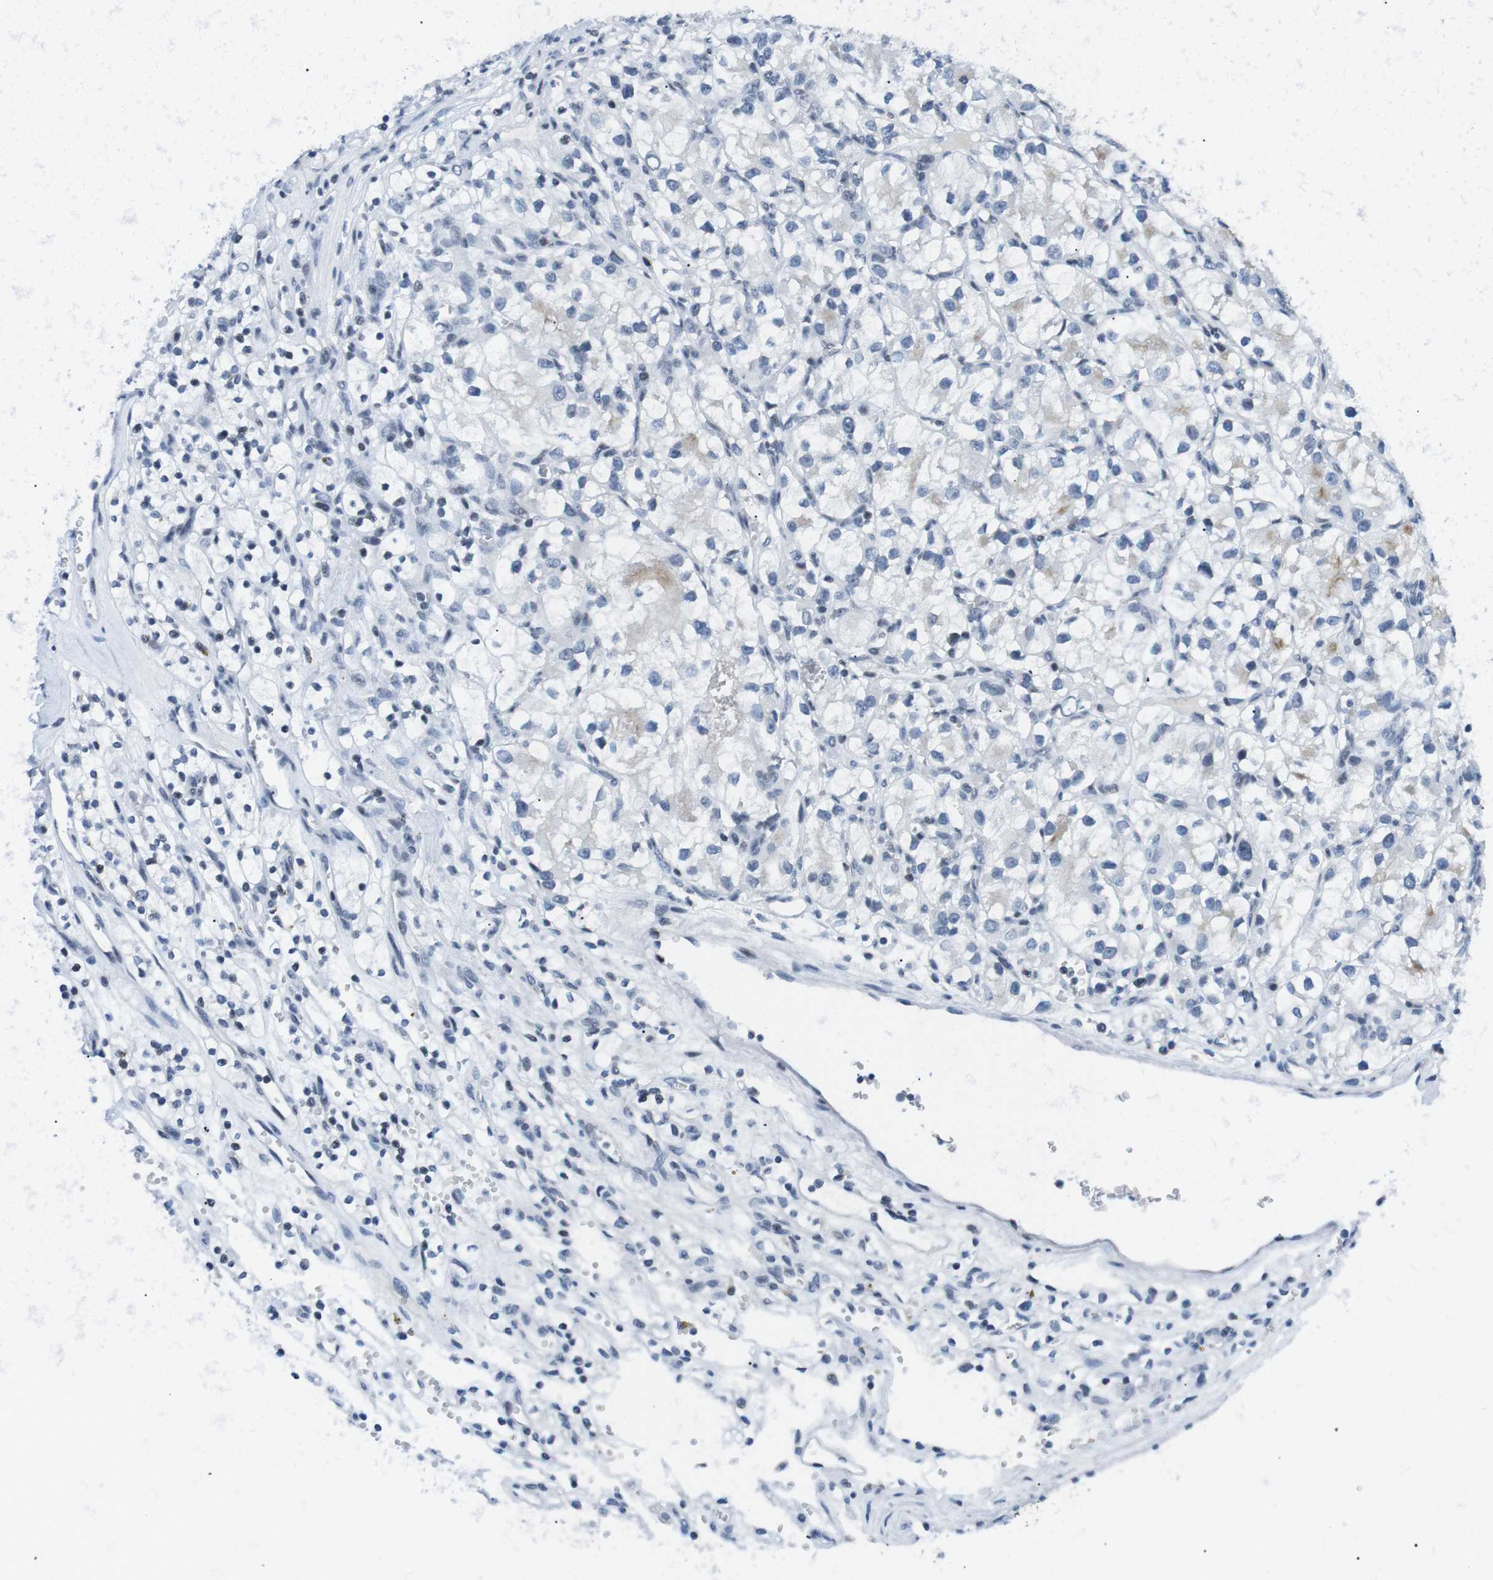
{"staining": {"intensity": "negative", "quantity": "none", "location": "none"}, "tissue": "renal cancer", "cell_type": "Tumor cells", "image_type": "cancer", "snomed": [{"axis": "morphology", "description": "Adenocarcinoma, NOS"}, {"axis": "topography", "description": "Kidney"}], "caption": "A micrograph of renal adenocarcinoma stained for a protein reveals no brown staining in tumor cells.", "gene": "E2F2", "patient": {"sex": "female", "age": 57}}